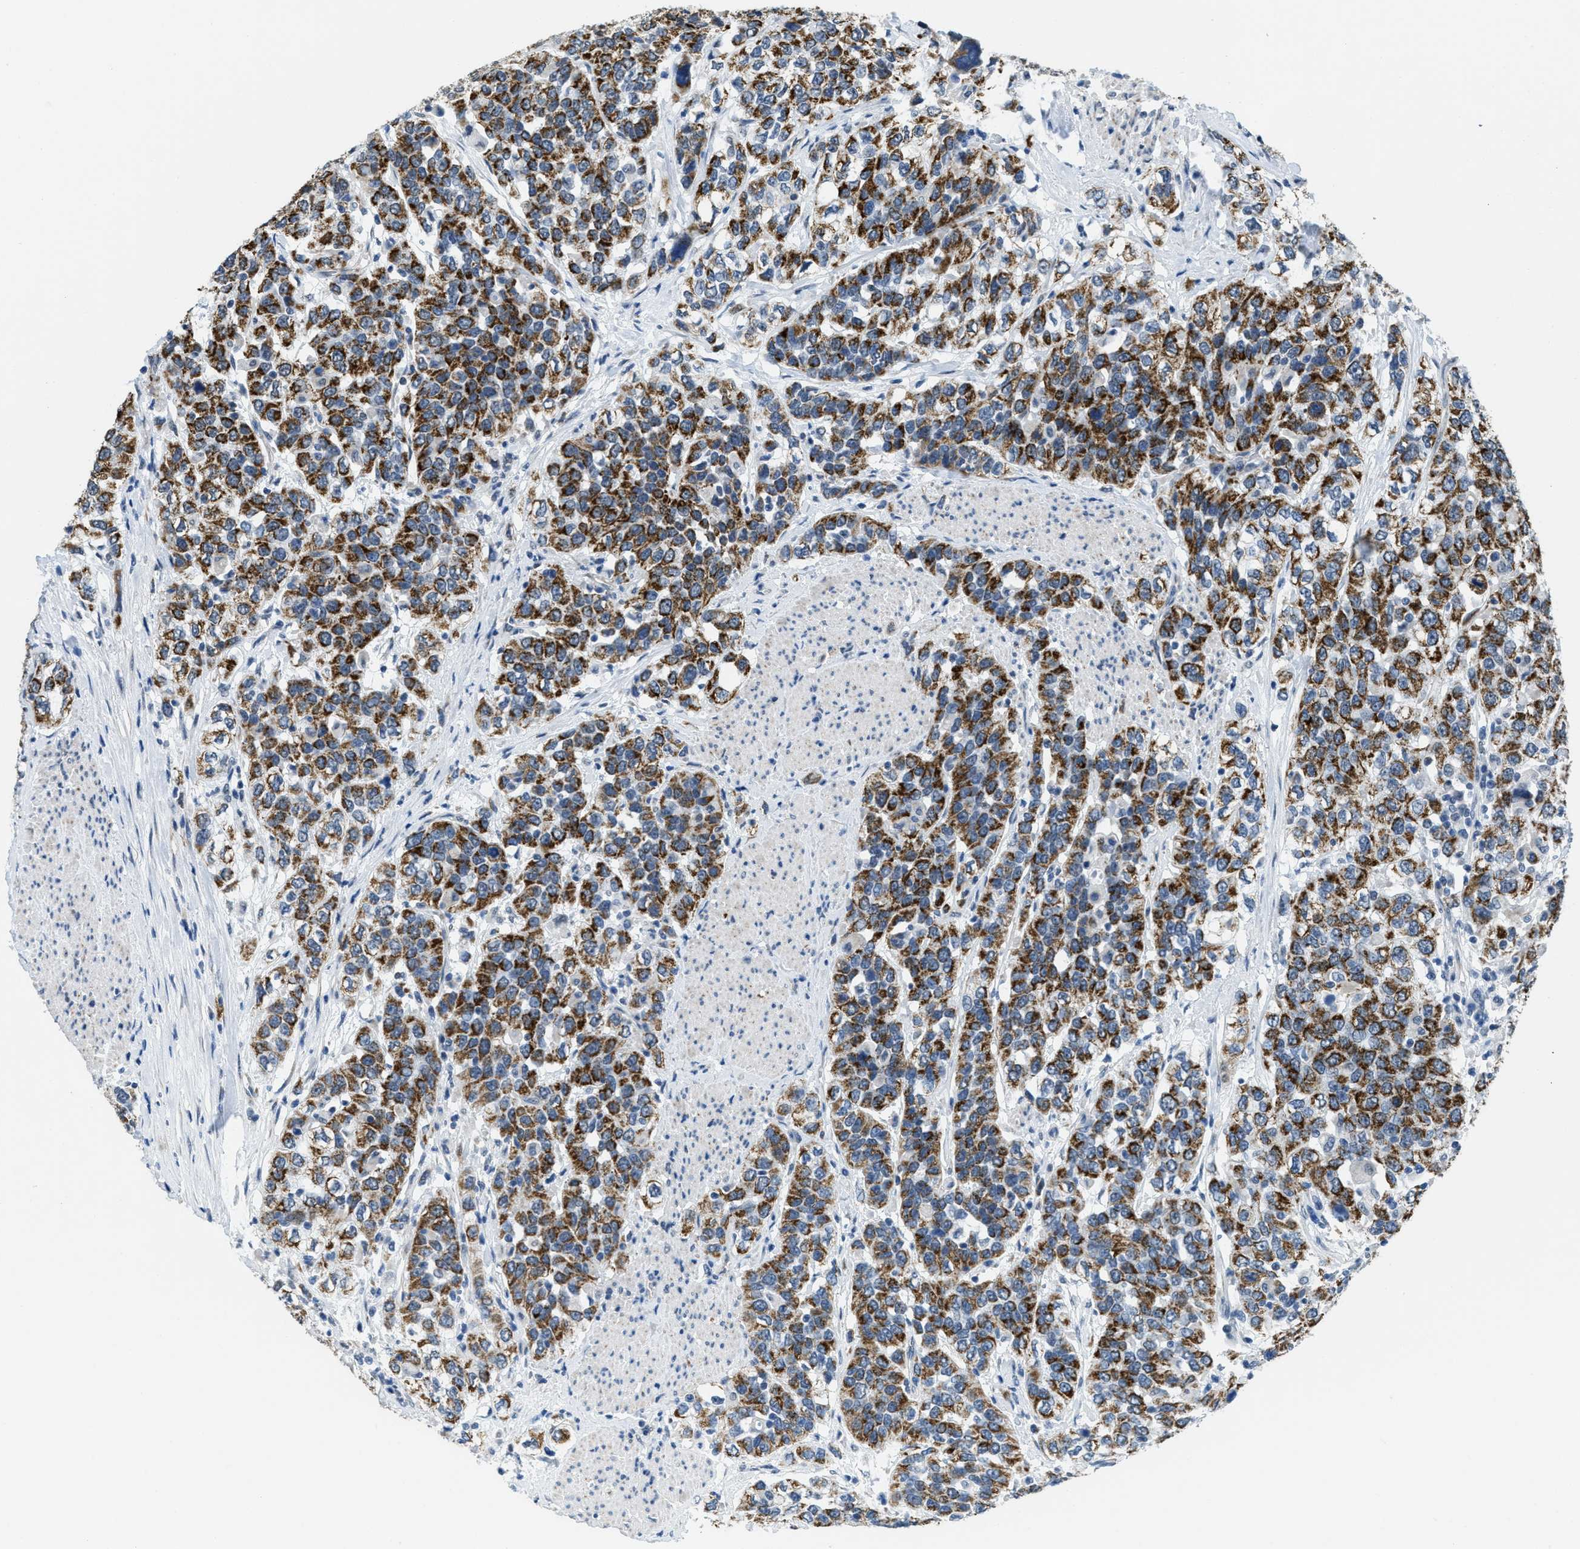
{"staining": {"intensity": "strong", "quantity": ">75%", "location": "cytoplasmic/membranous"}, "tissue": "urothelial cancer", "cell_type": "Tumor cells", "image_type": "cancer", "snomed": [{"axis": "morphology", "description": "Urothelial carcinoma, High grade"}, {"axis": "topography", "description": "Urinary bladder"}], "caption": "Human urothelial carcinoma (high-grade) stained with a brown dye shows strong cytoplasmic/membranous positive expression in approximately >75% of tumor cells.", "gene": "TOMM70", "patient": {"sex": "female", "age": 80}}